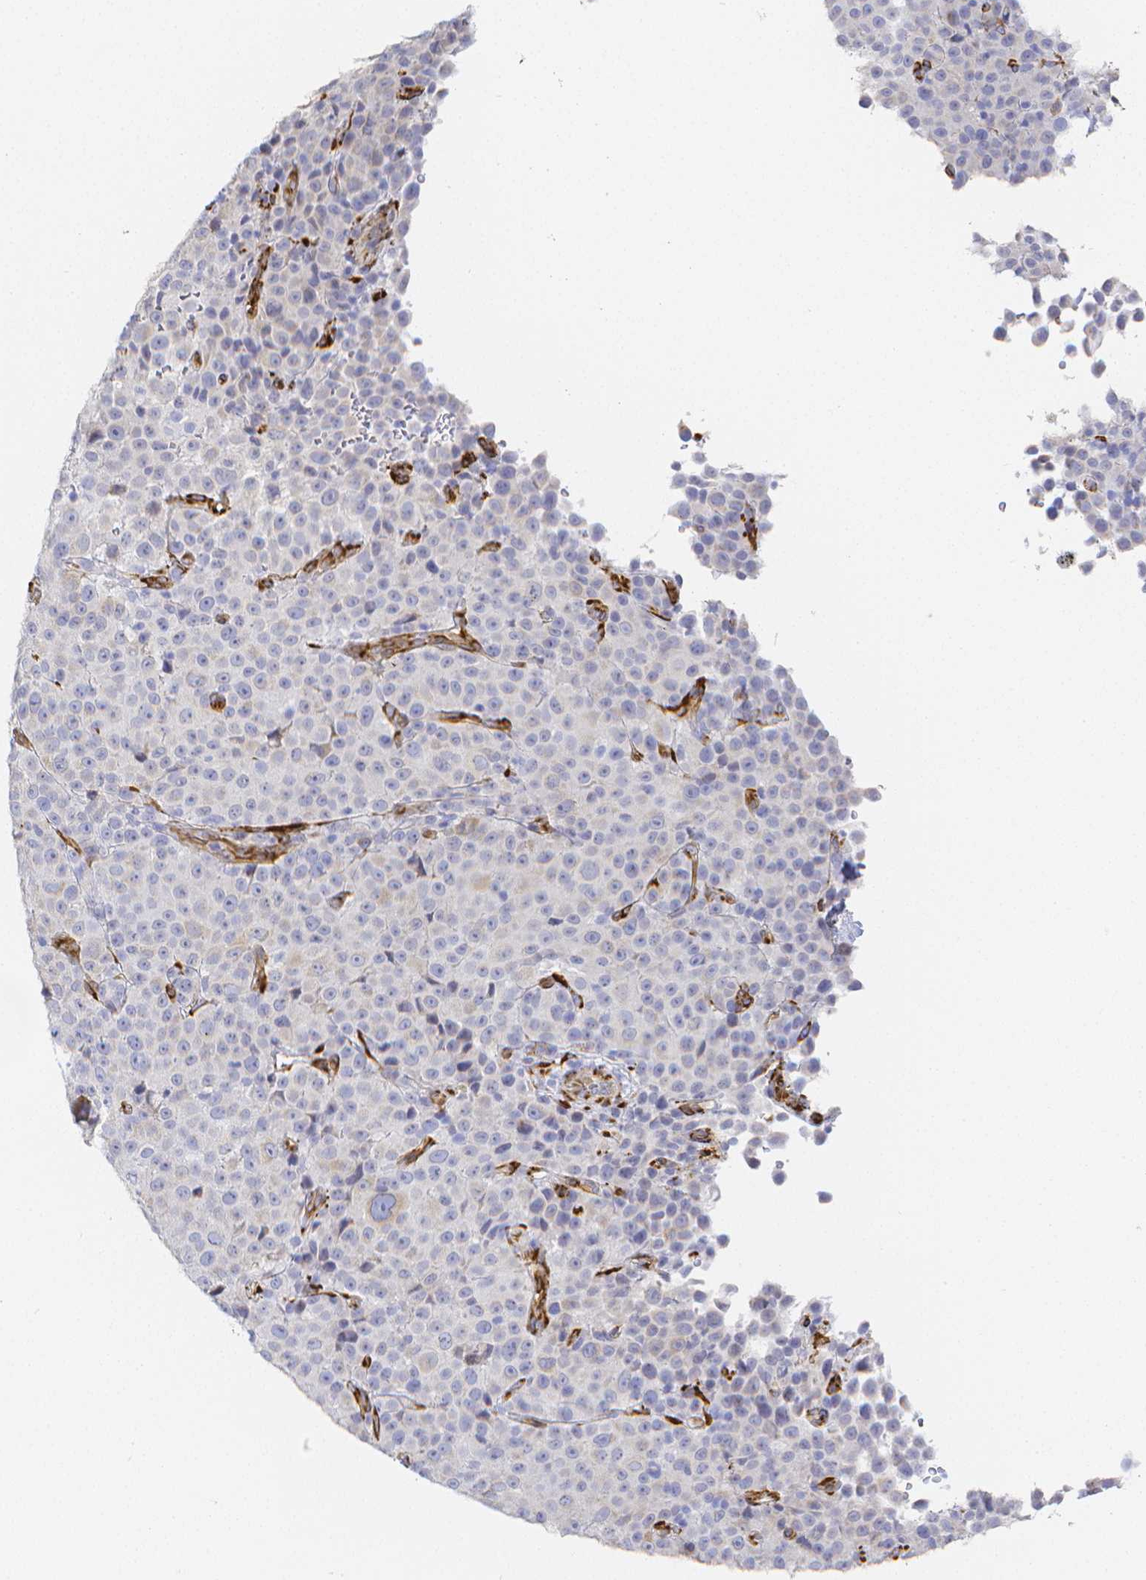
{"staining": {"intensity": "negative", "quantity": "none", "location": "none"}, "tissue": "melanoma", "cell_type": "Tumor cells", "image_type": "cancer", "snomed": [{"axis": "morphology", "description": "Malignant melanoma, Metastatic site"}, {"axis": "topography", "description": "Skin"}, {"axis": "topography", "description": "Lymph node"}], "caption": "Tumor cells are negative for brown protein staining in malignant melanoma (metastatic site).", "gene": "SMURF1", "patient": {"sex": "male", "age": 66}}